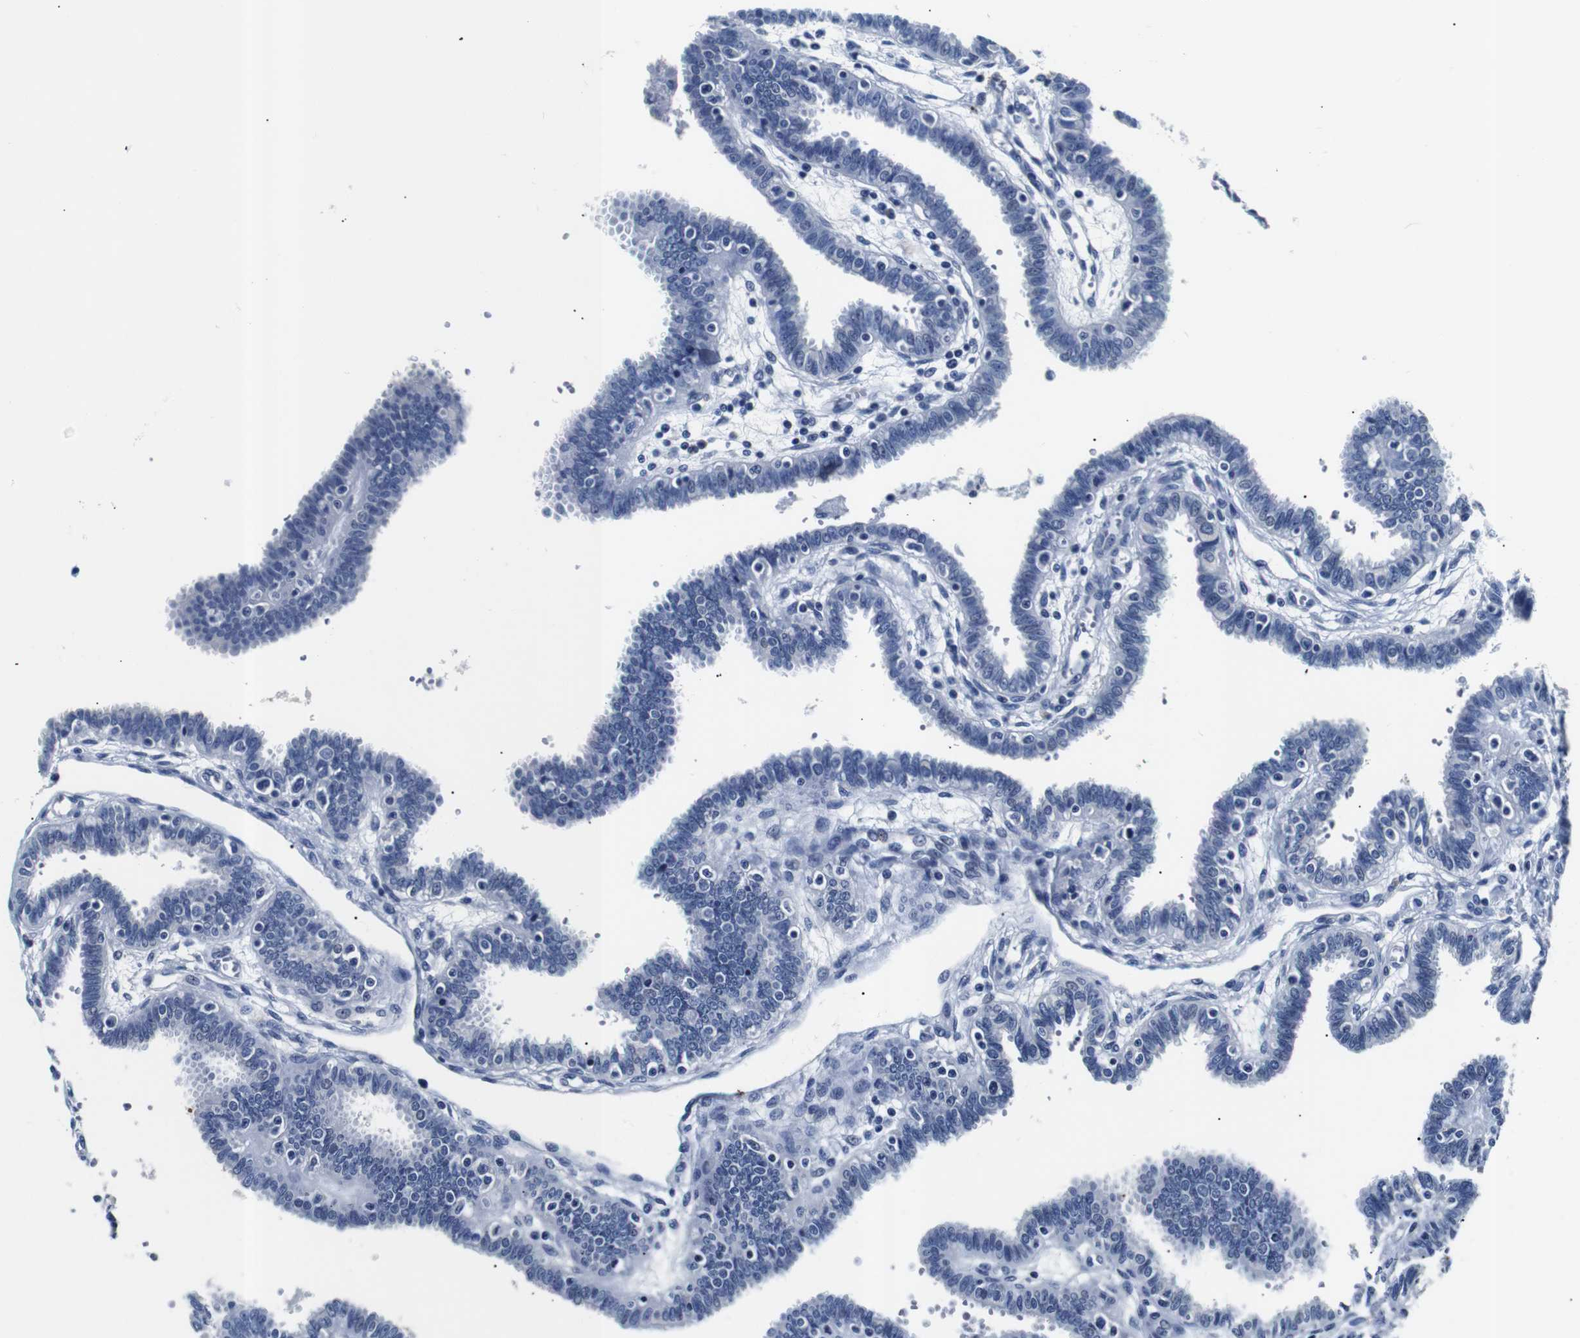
{"staining": {"intensity": "negative", "quantity": "none", "location": "none"}, "tissue": "fallopian tube", "cell_type": "Glandular cells", "image_type": "normal", "snomed": [{"axis": "morphology", "description": "Normal tissue, NOS"}, {"axis": "topography", "description": "Fallopian tube"}], "caption": "This image is of unremarkable fallopian tube stained with immunohistochemistry to label a protein in brown with the nuclei are counter-stained blue. There is no positivity in glandular cells.", "gene": "GAP43", "patient": {"sex": "female", "age": 32}}